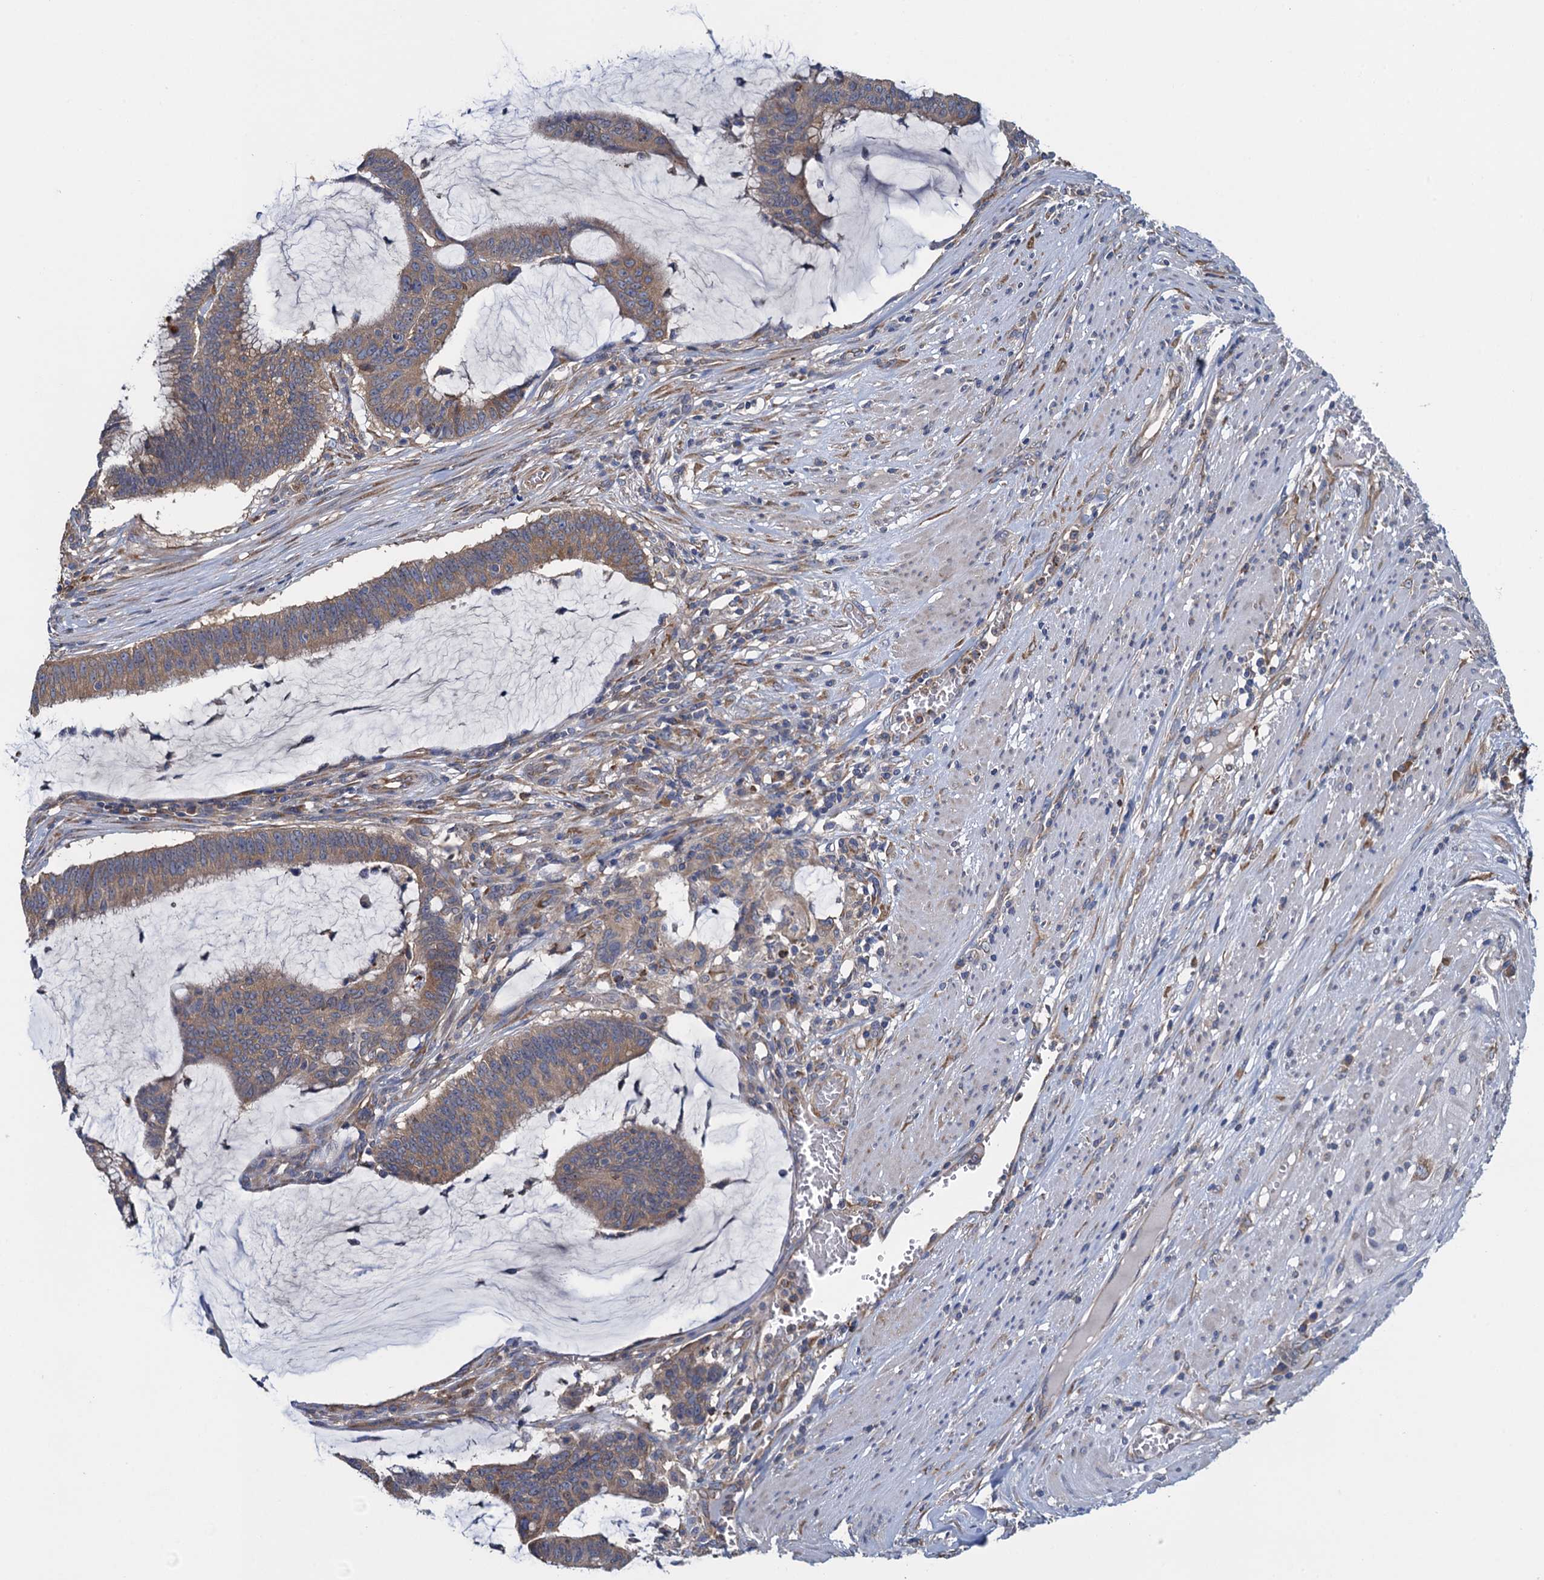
{"staining": {"intensity": "weak", "quantity": ">75%", "location": "cytoplasmic/membranous"}, "tissue": "colorectal cancer", "cell_type": "Tumor cells", "image_type": "cancer", "snomed": [{"axis": "morphology", "description": "Adenocarcinoma, NOS"}, {"axis": "topography", "description": "Rectum"}], "caption": "IHC micrograph of human adenocarcinoma (colorectal) stained for a protein (brown), which displays low levels of weak cytoplasmic/membranous expression in about >75% of tumor cells.", "gene": "ADCY9", "patient": {"sex": "female", "age": 77}}